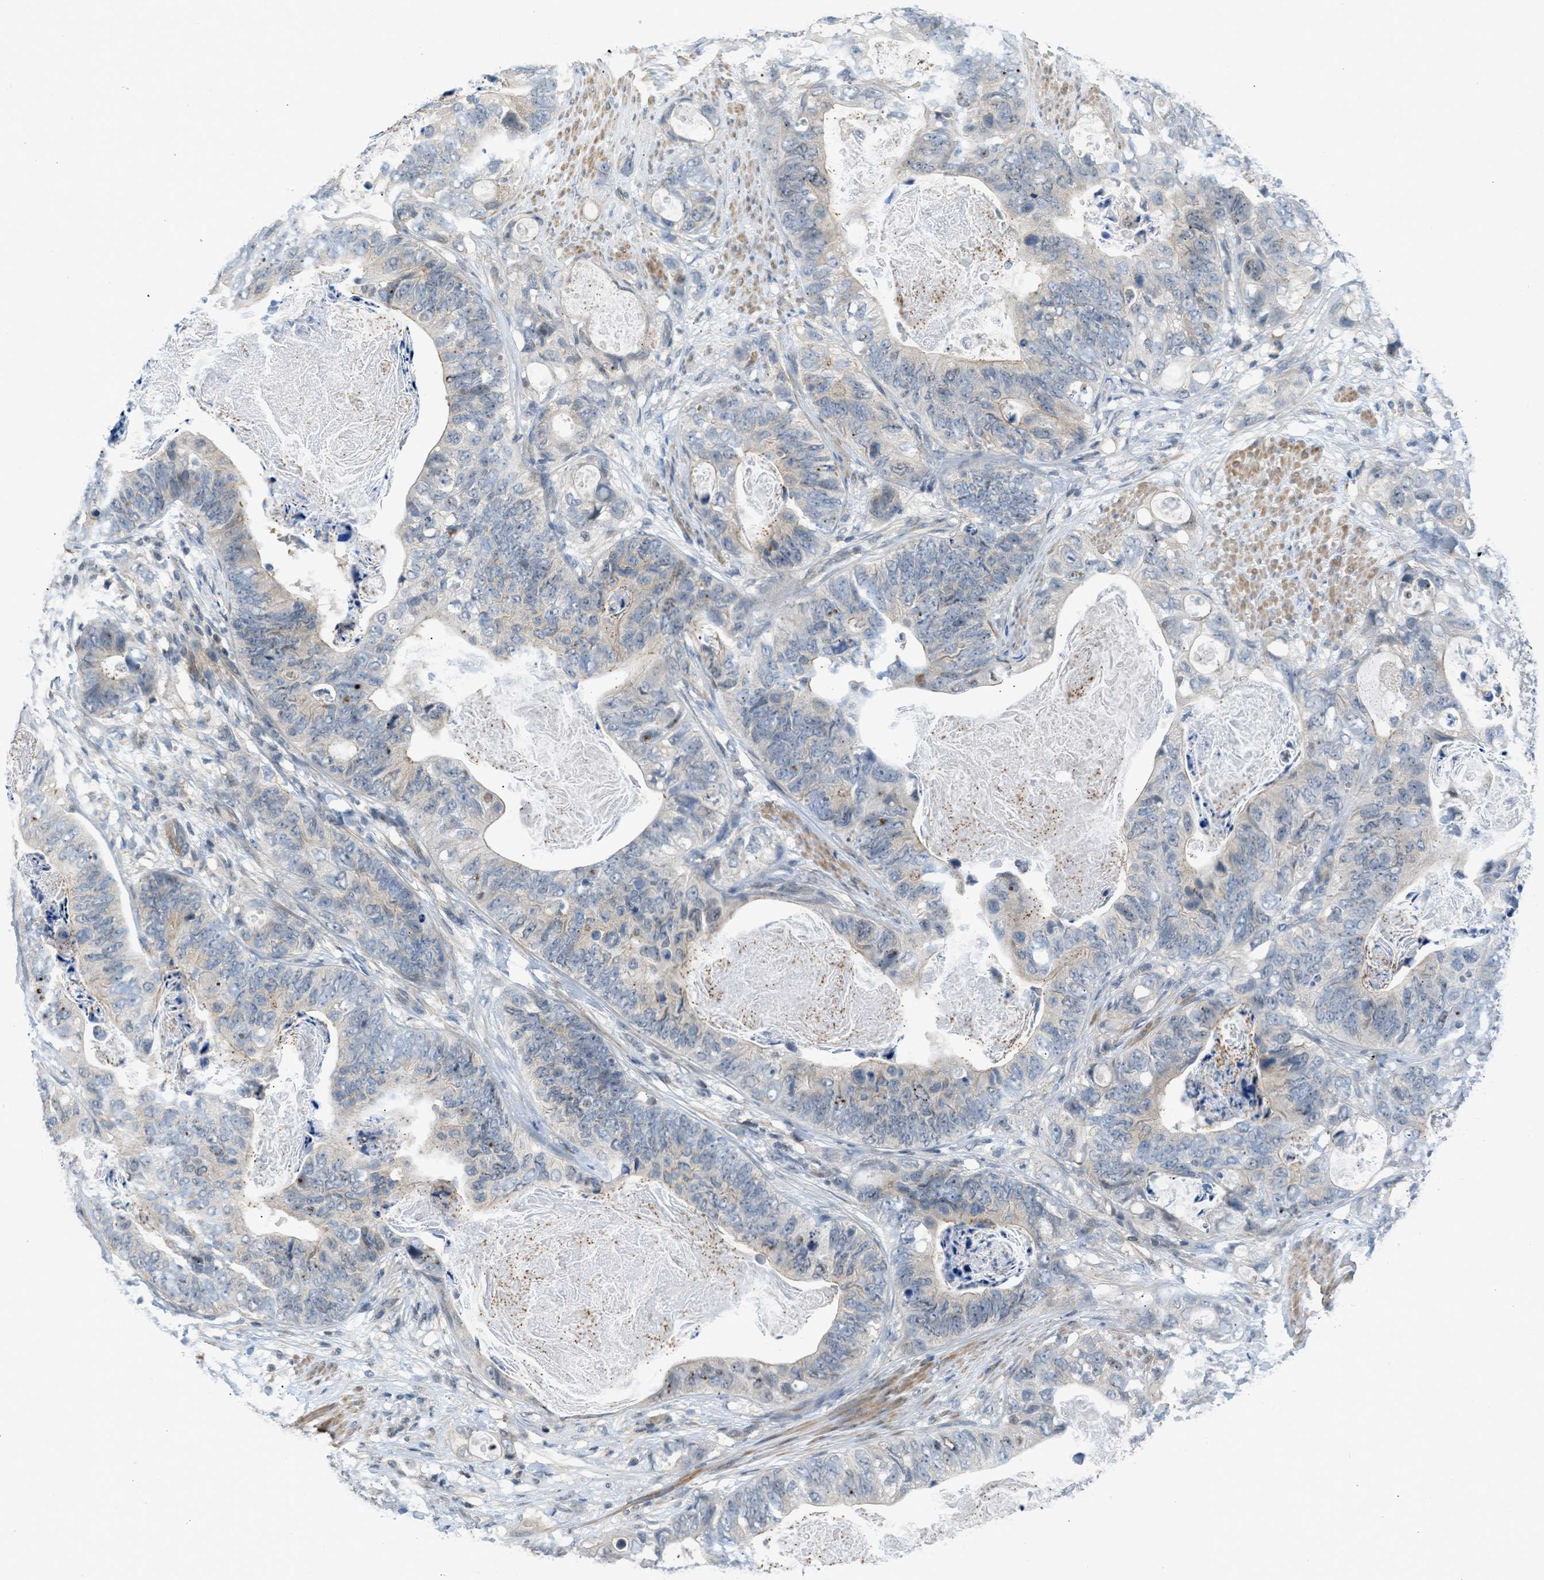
{"staining": {"intensity": "weak", "quantity": "<25%", "location": "cytoplasmic/membranous"}, "tissue": "stomach cancer", "cell_type": "Tumor cells", "image_type": "cancer", "snomed": [{"axis": "morphology", "description": "Adenocarcinoma, NOS"}, {"axis": "topography", "description": "Stomach"}], "caption": "Stomach cancer stained for a protein using IHC demonstrates no expression tumor cells.", "gene": "TTBK2", "patient": {"sex": "female", "age": 89}}